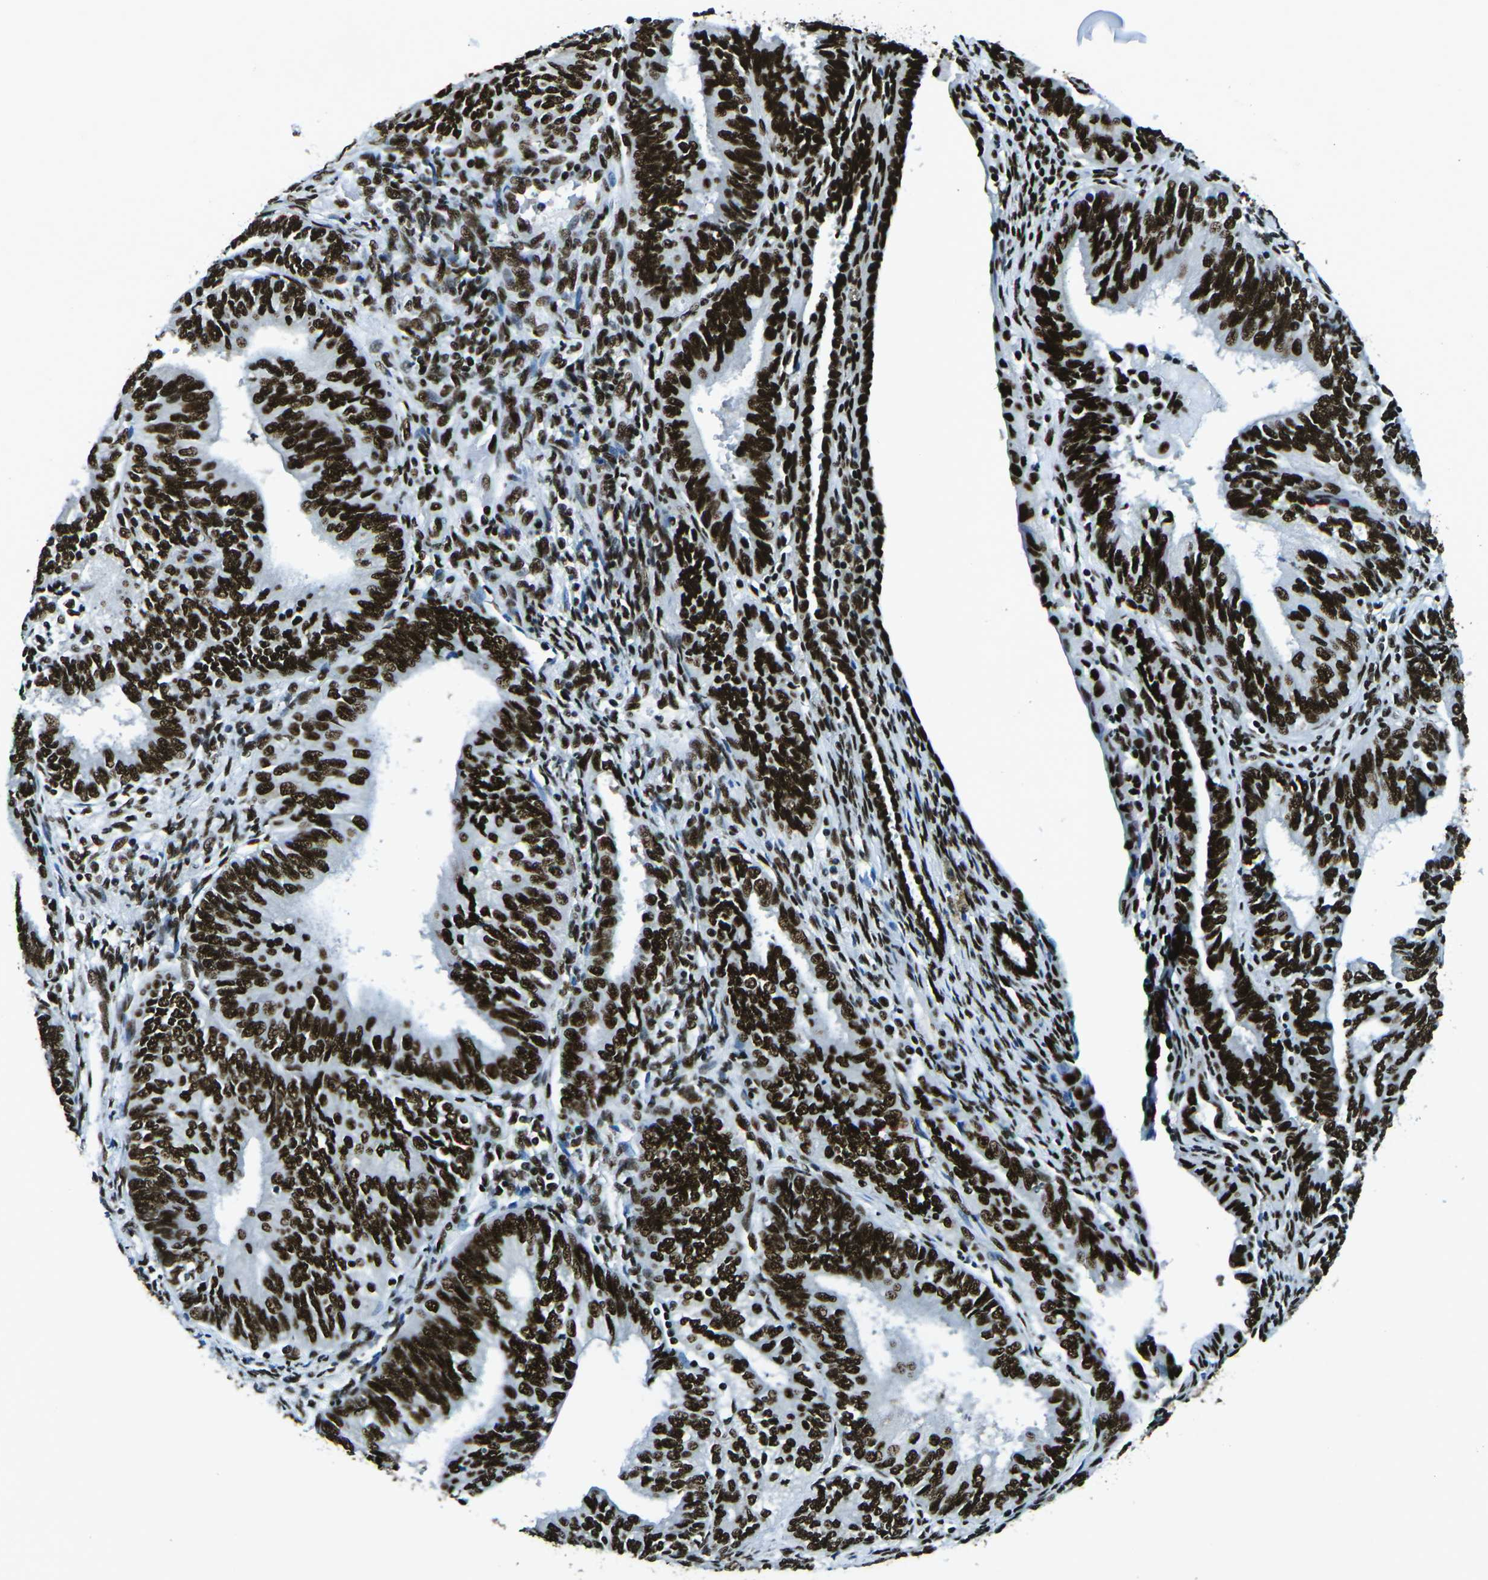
{"staining": {"intensity": "strong", "quantity": ">75%", "location": "nuclear"}, "tissue": "endometrial cancer", "cell_type": "Tumor cells", "image_type": "cancer", "snomed": [{"axis": "morphology", "description": "Adenocarcinoma, NOS"}, {"axis": "topography", "description": "Endometrium"}], "caption": "Tumor cells reveal high levels of strong nuclear expression in about >75% of cells in adenocarcinoma (endometrial). Ihc stains the protein of interest in brown and the nuclei are stained blue.", "gene": "HNRNPL", "patient": {"sex": "female", "age": 58}}